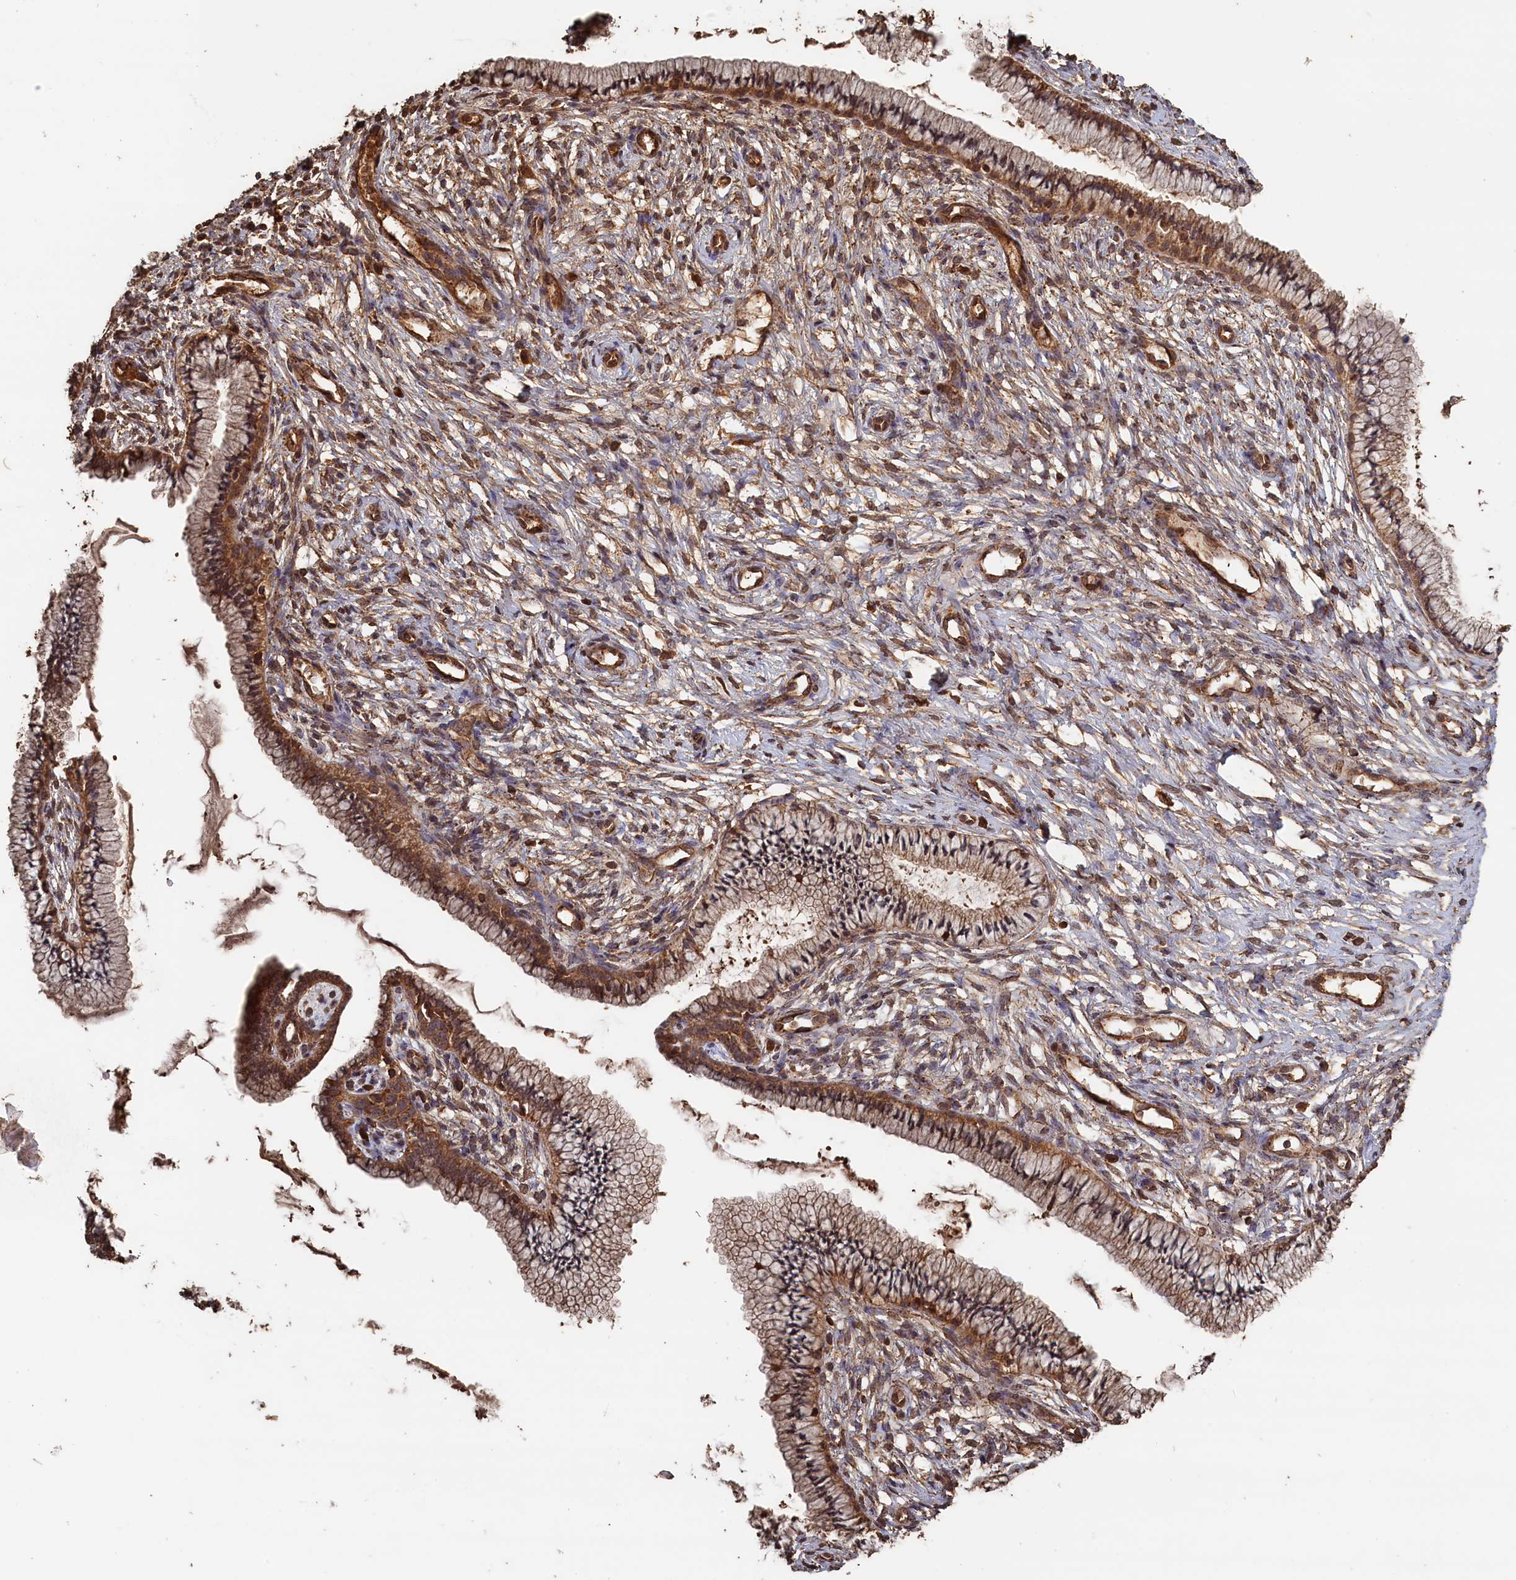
{"staining": {"intensity": "moderate", "quantity": ">75%", "location": "cytoplasmic/membranous"}, "tissue": "cervix", "cell_type": "Glandular cells", "image_type": "normal", "snomed": [{"axis": "morphology", "description": "Normal tissue, NOS"}, {"axis": "topography", "description": "Cervix"}], "caption": "Cervix stained for a protein (brown) reveals moderate cytoplasmic/membranous positive positivity in approximately >75% of glandular cells.", "gene": "SNX33", "patient": {"sex": "female", "age": 36}}